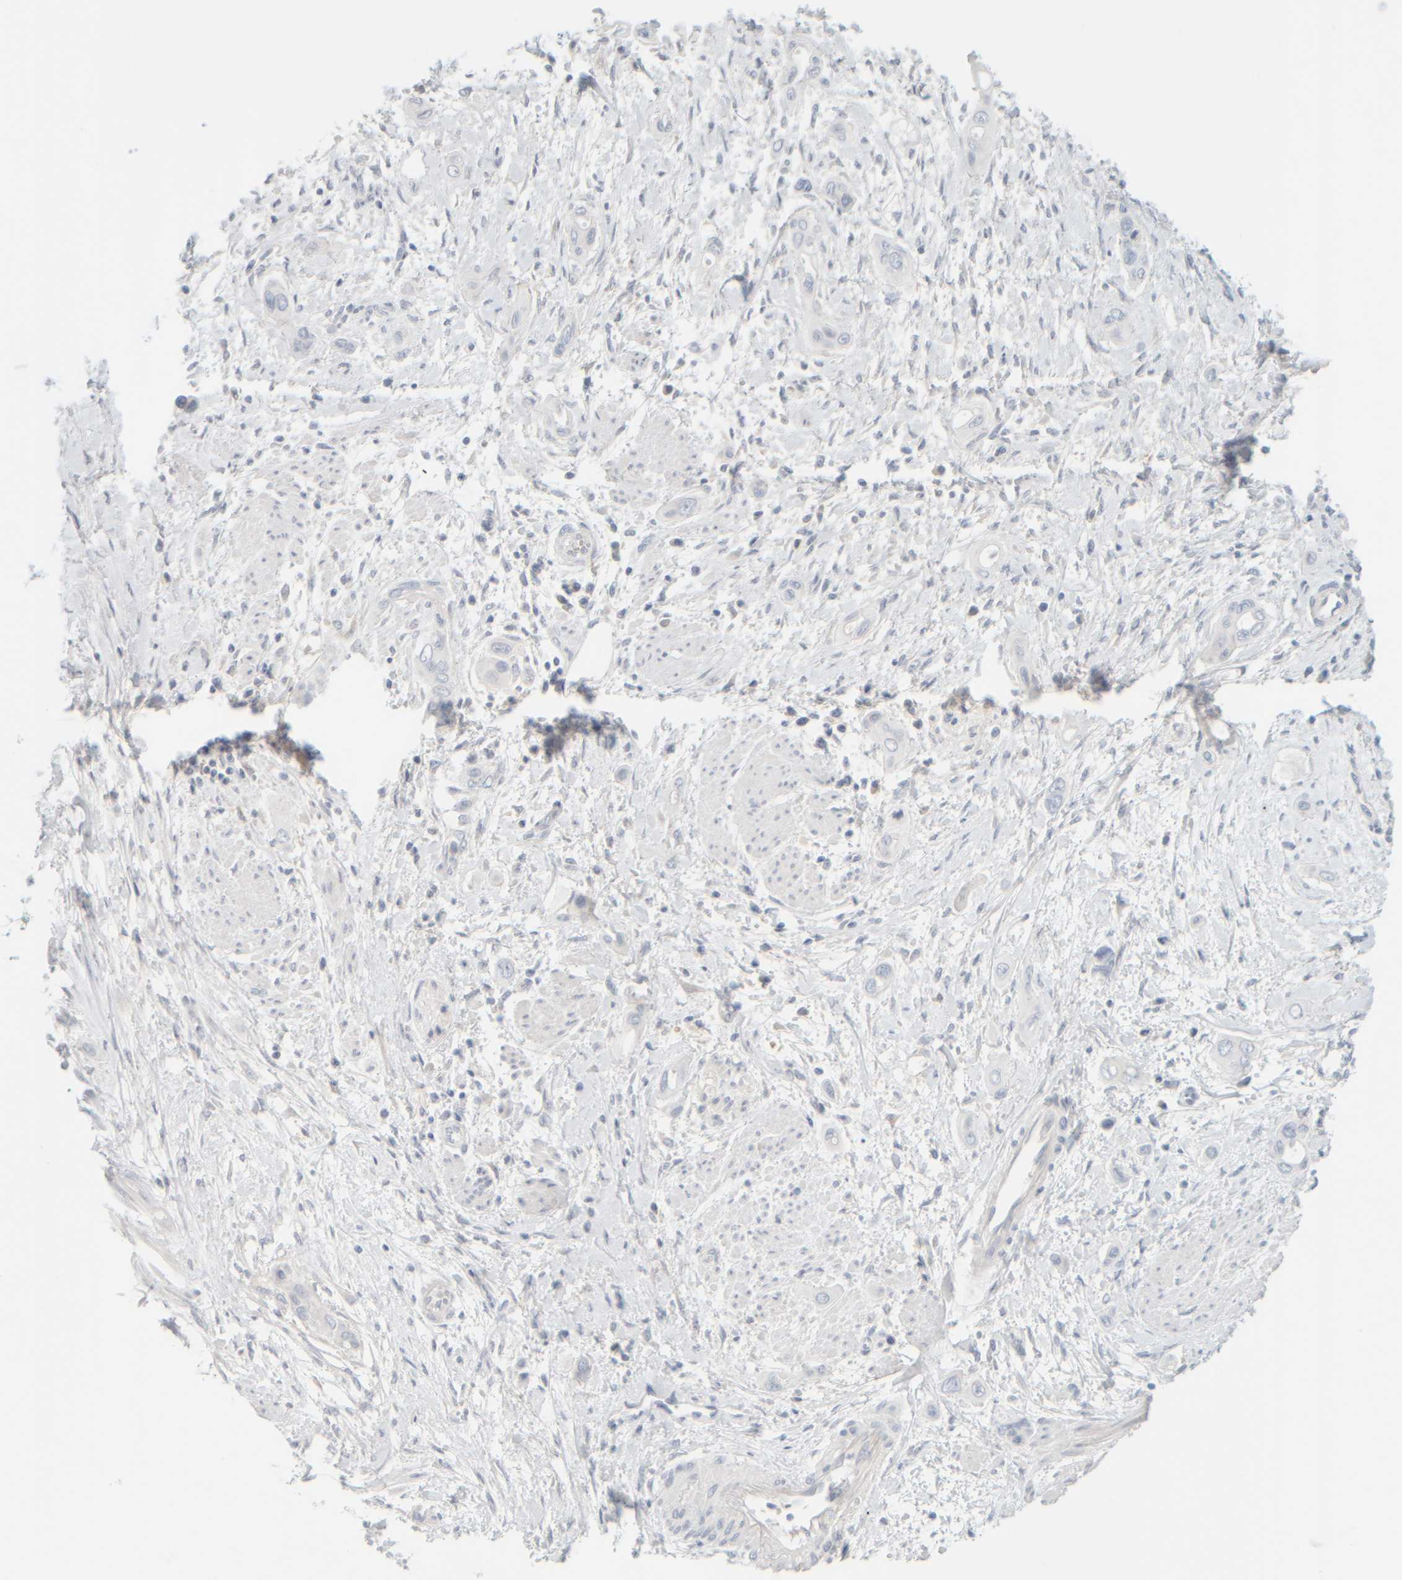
{"staining": {"intensity": "negative", "quantity": "none", "location": "none"}, "tissue": "pancreatic cancer", "cell_type": "Tumor cells", "image_type": "cancer", "snomed": [{"axis": "morphology", "description": "Adenocarcinoma, NOS"}, {"axis": "topography", "description": "Pancreas"}], "caption": "The image shows no staining of tumor cells in pancreatic cancer.", "gene": "PTGES3L-AARSD1", "patient": {"sex": "male", "age": 59}}